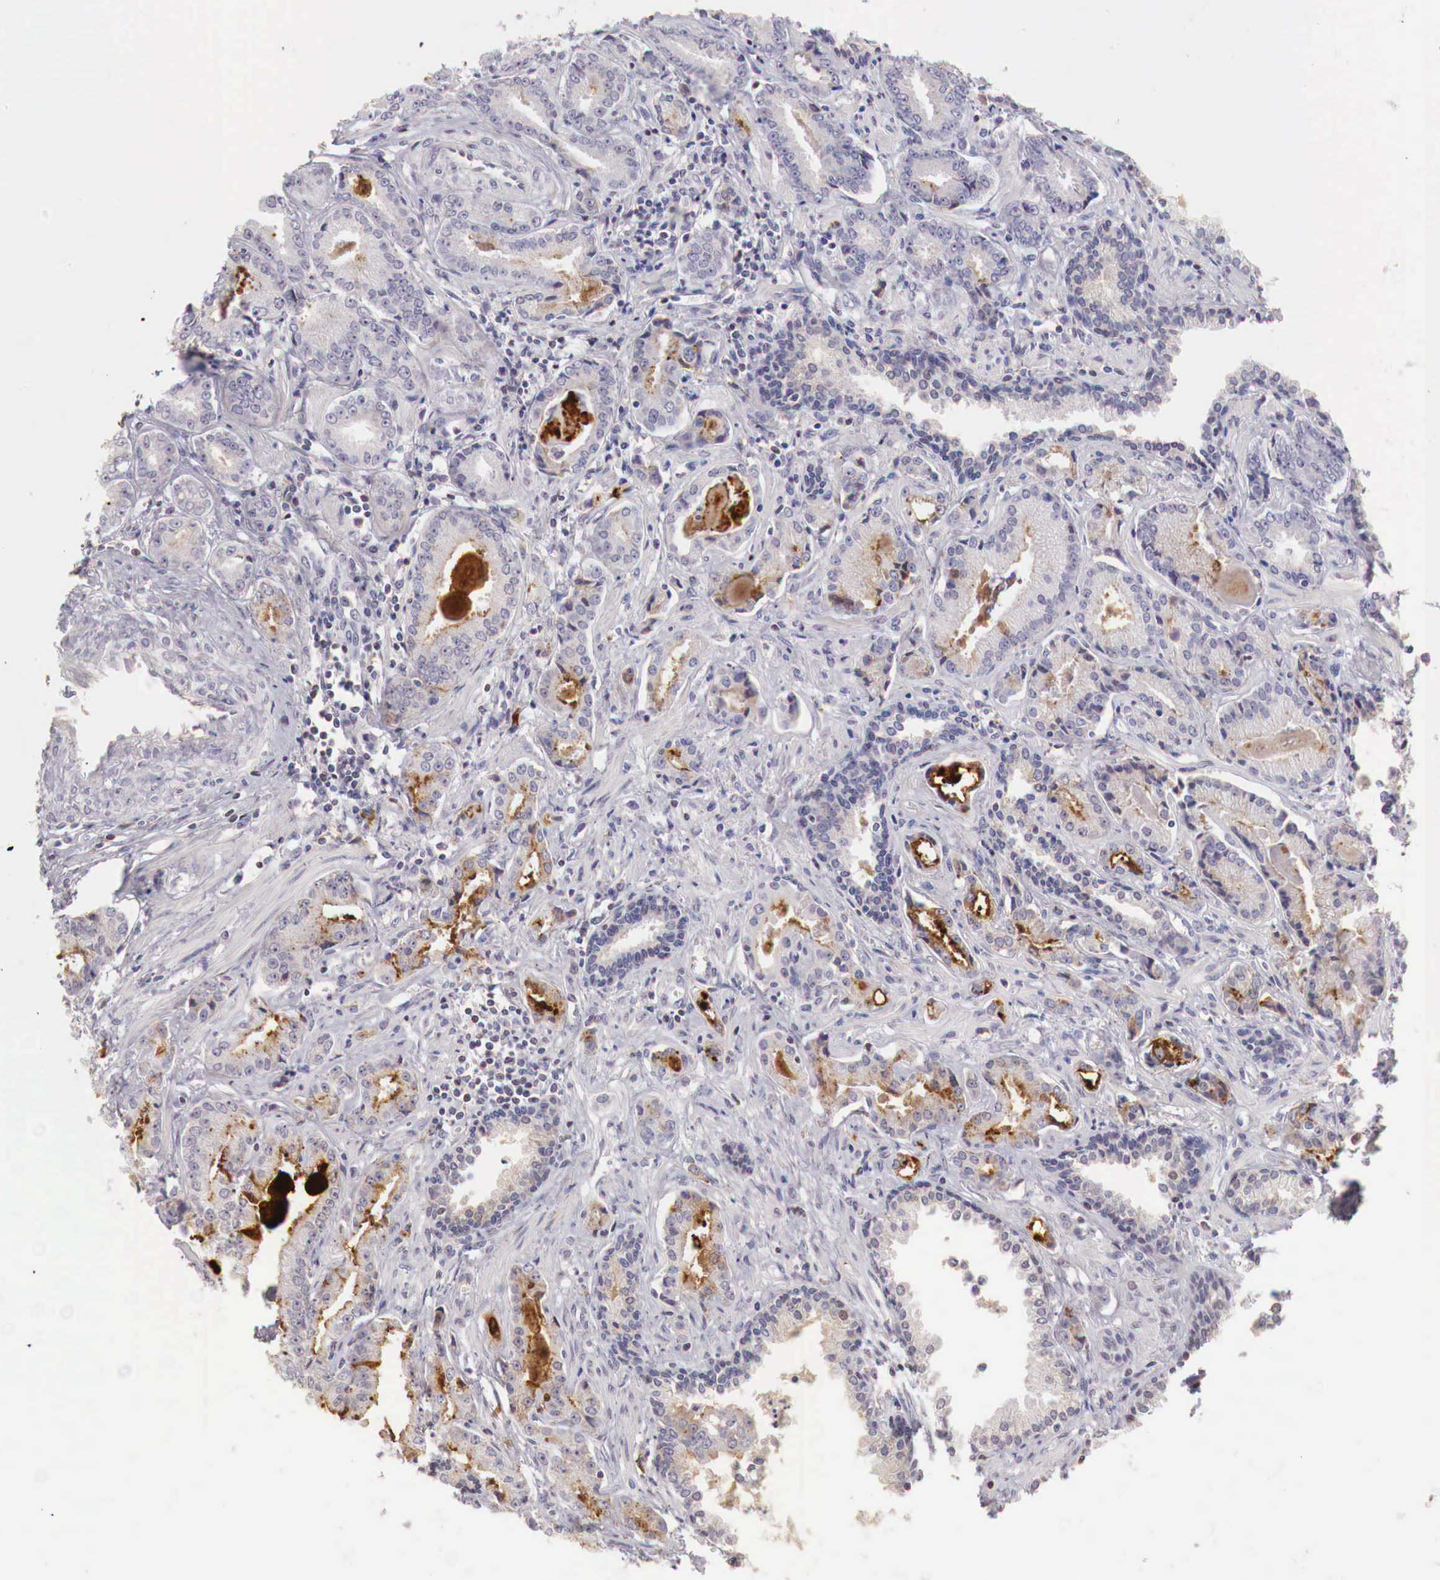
{"staining": {"intensity": "weak", "quantity": "<25%", "location": "cytoplasmic/membranous"}, "tissue": "prostate cancer", "cell_type": "Tumor cells", "image_type": "cancer", "snomed": [{"axis": "morphology", "description": "Adenocarcinoma, Low grade"}, {"axis": "topography", "description": "Prostate"}], "caption": "This is an immunohistochemistry image of prostate cancer (low-grade adenocarcinoma). There is no staining in tumor cells.", "gene": "XPNPEP2", "patient": {"sex": "male", "age": 65}}